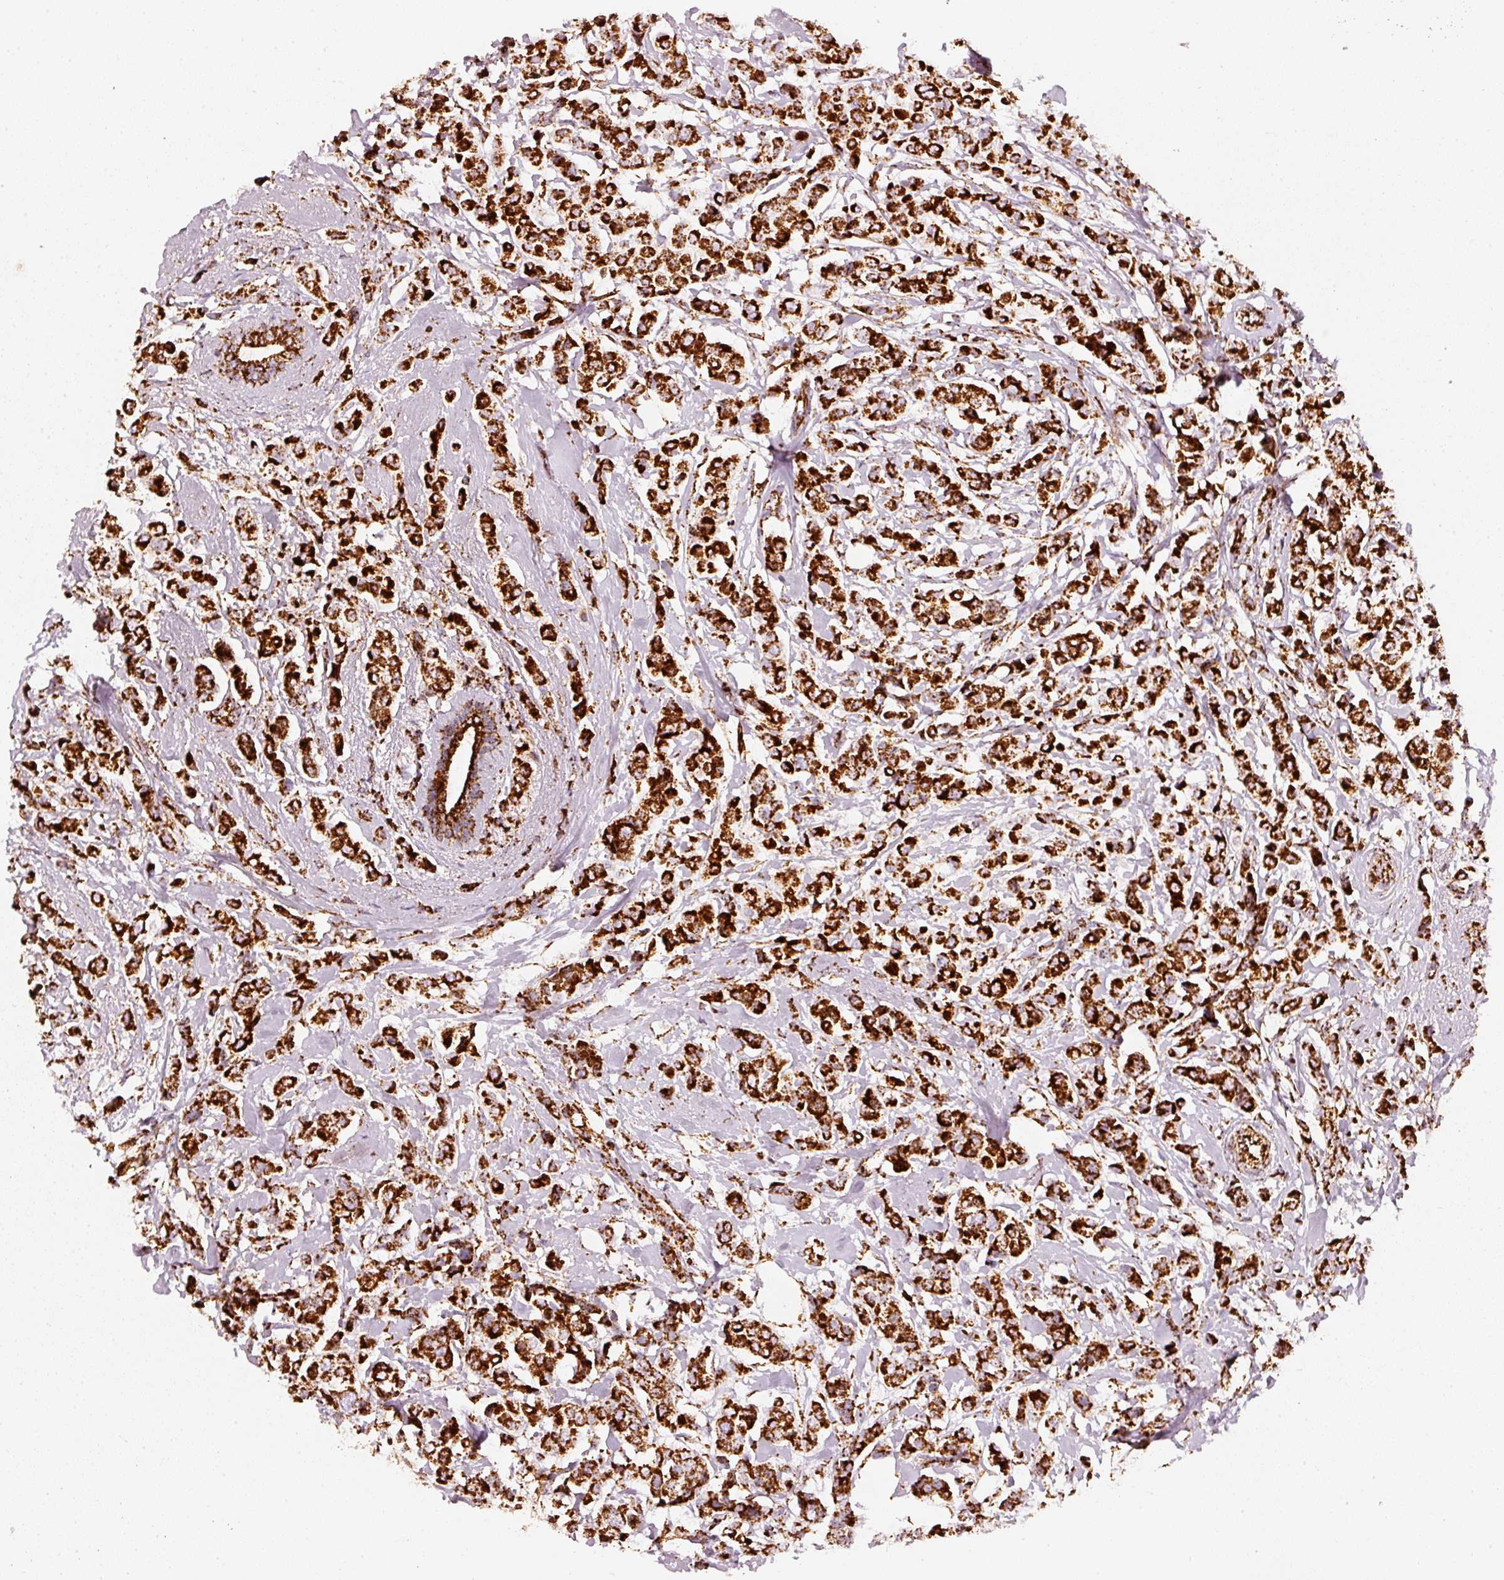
{"staining": {"intensity": "strong", "quantity": ">75%", "location": "cytoplasmic/membranous"}, "tissue": "breast cancer", "cell_type": "Tumor cells", "image_type": "cancer", "snomed": [{"axis": "morphology", "description": "Lobular carcinoma"}, {"axis": "topography", "description": "Breast"}], "caption": "Immunohistochemistry photomicrograph of human lobular carcinoma (breast) stained for a protein (brown), which displays high levels of strong cytoplasmic/membranous staining in about >75% of tumor cells.", "gene": "MT-CO2", "patient": {"sex": "female", "age": 51}}